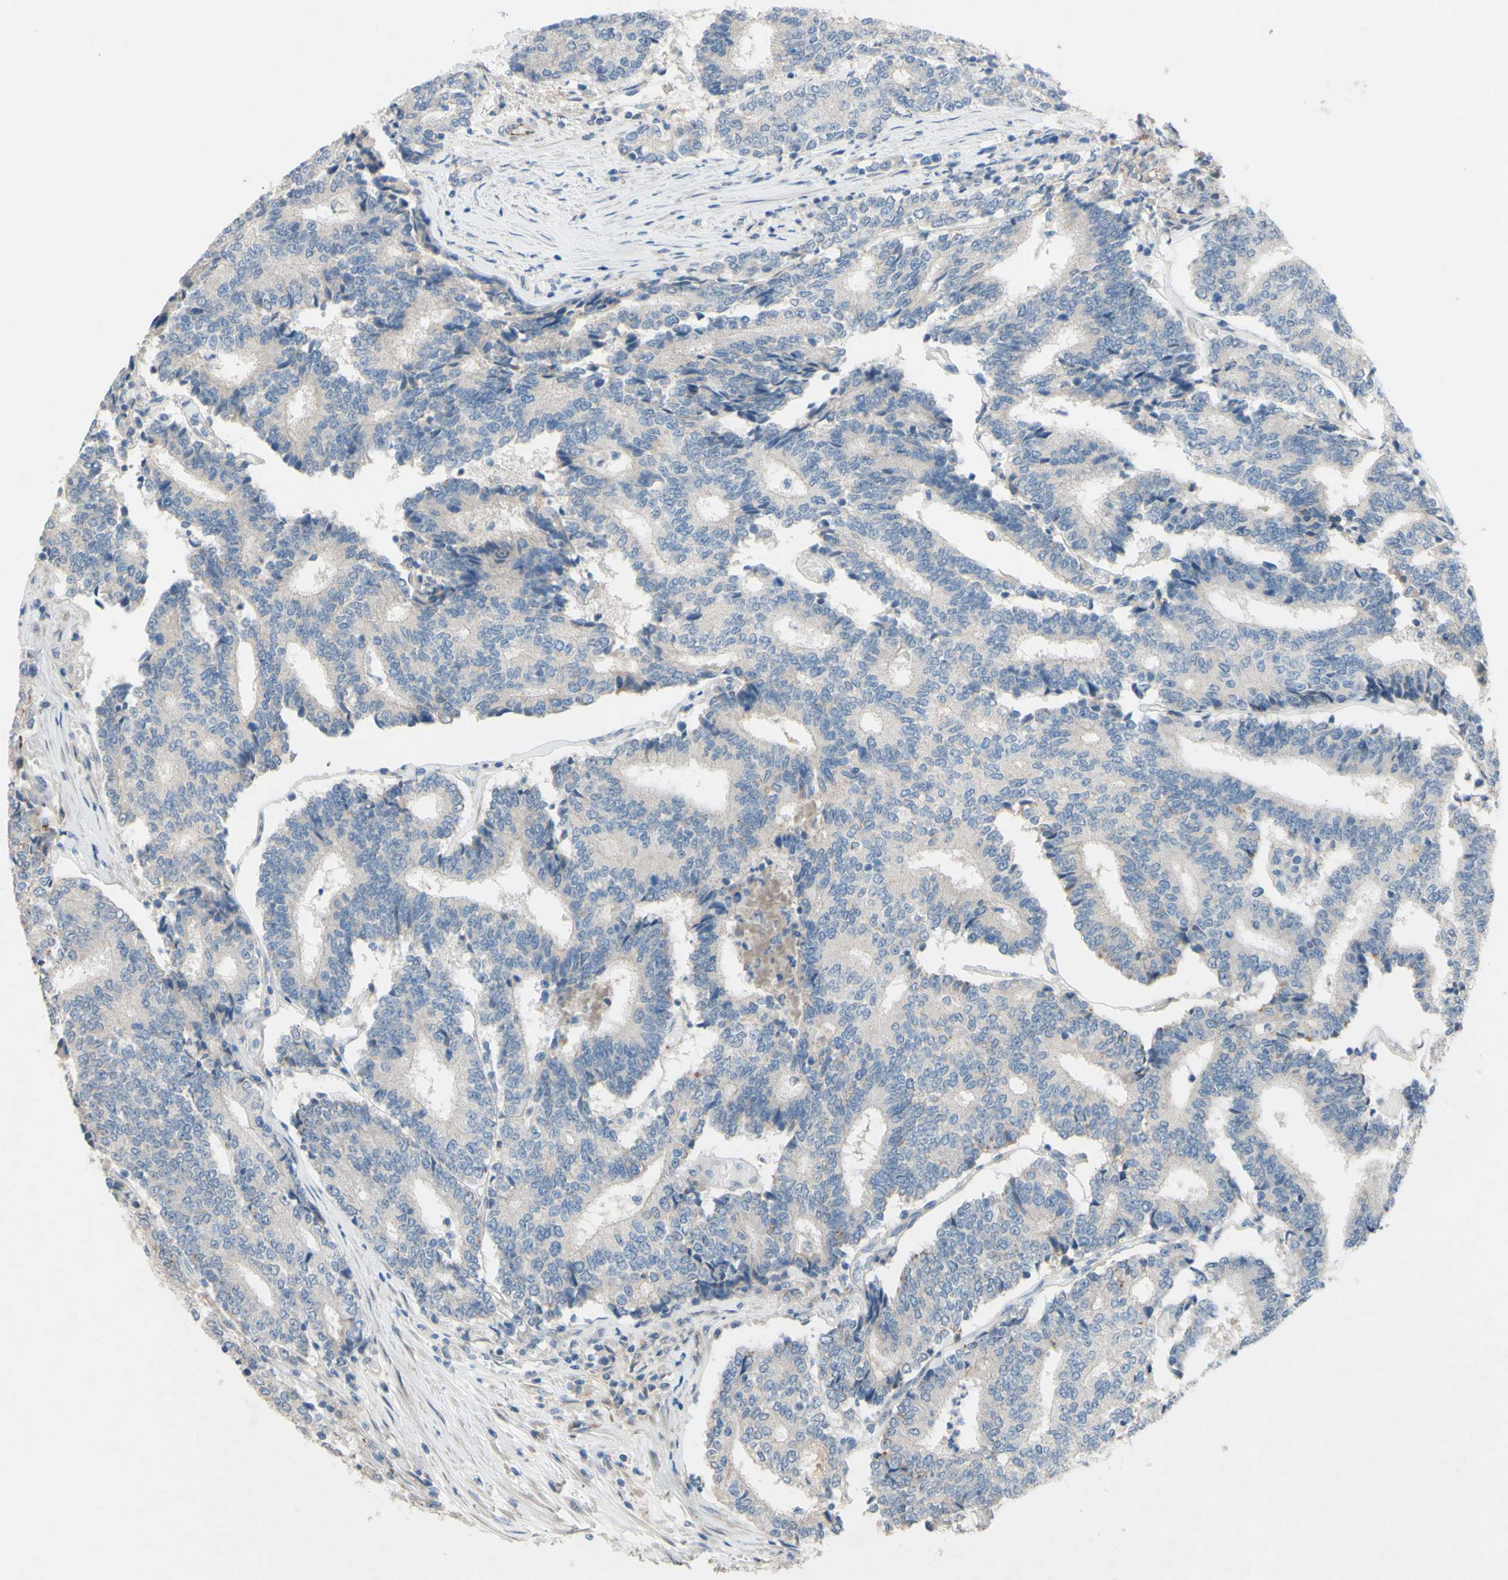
{"staining": {"intensity": "negative", "quantity": "none", "location": "none"}, "tissue": "prostate cancer", "cell_type": "Tumor cells", "image_type": "cancer", "snomed": [{"axis": "morphology", "description": "Normal tissue, NOS"}, {"axis": "morphology", "description": "Adenocarcinoma, High grade"}, {"axis": "topography", "description": "Prostate"}, {"axis": "topography", "description": "Seminal veicle"}], "caption": "This is an IHC histopathology image of human high-grade adenocarcinoma (prostate). There is no staining in tumor cells.", "gene": "CDCP1", "patient": {"sex": "male", "age": 55}}